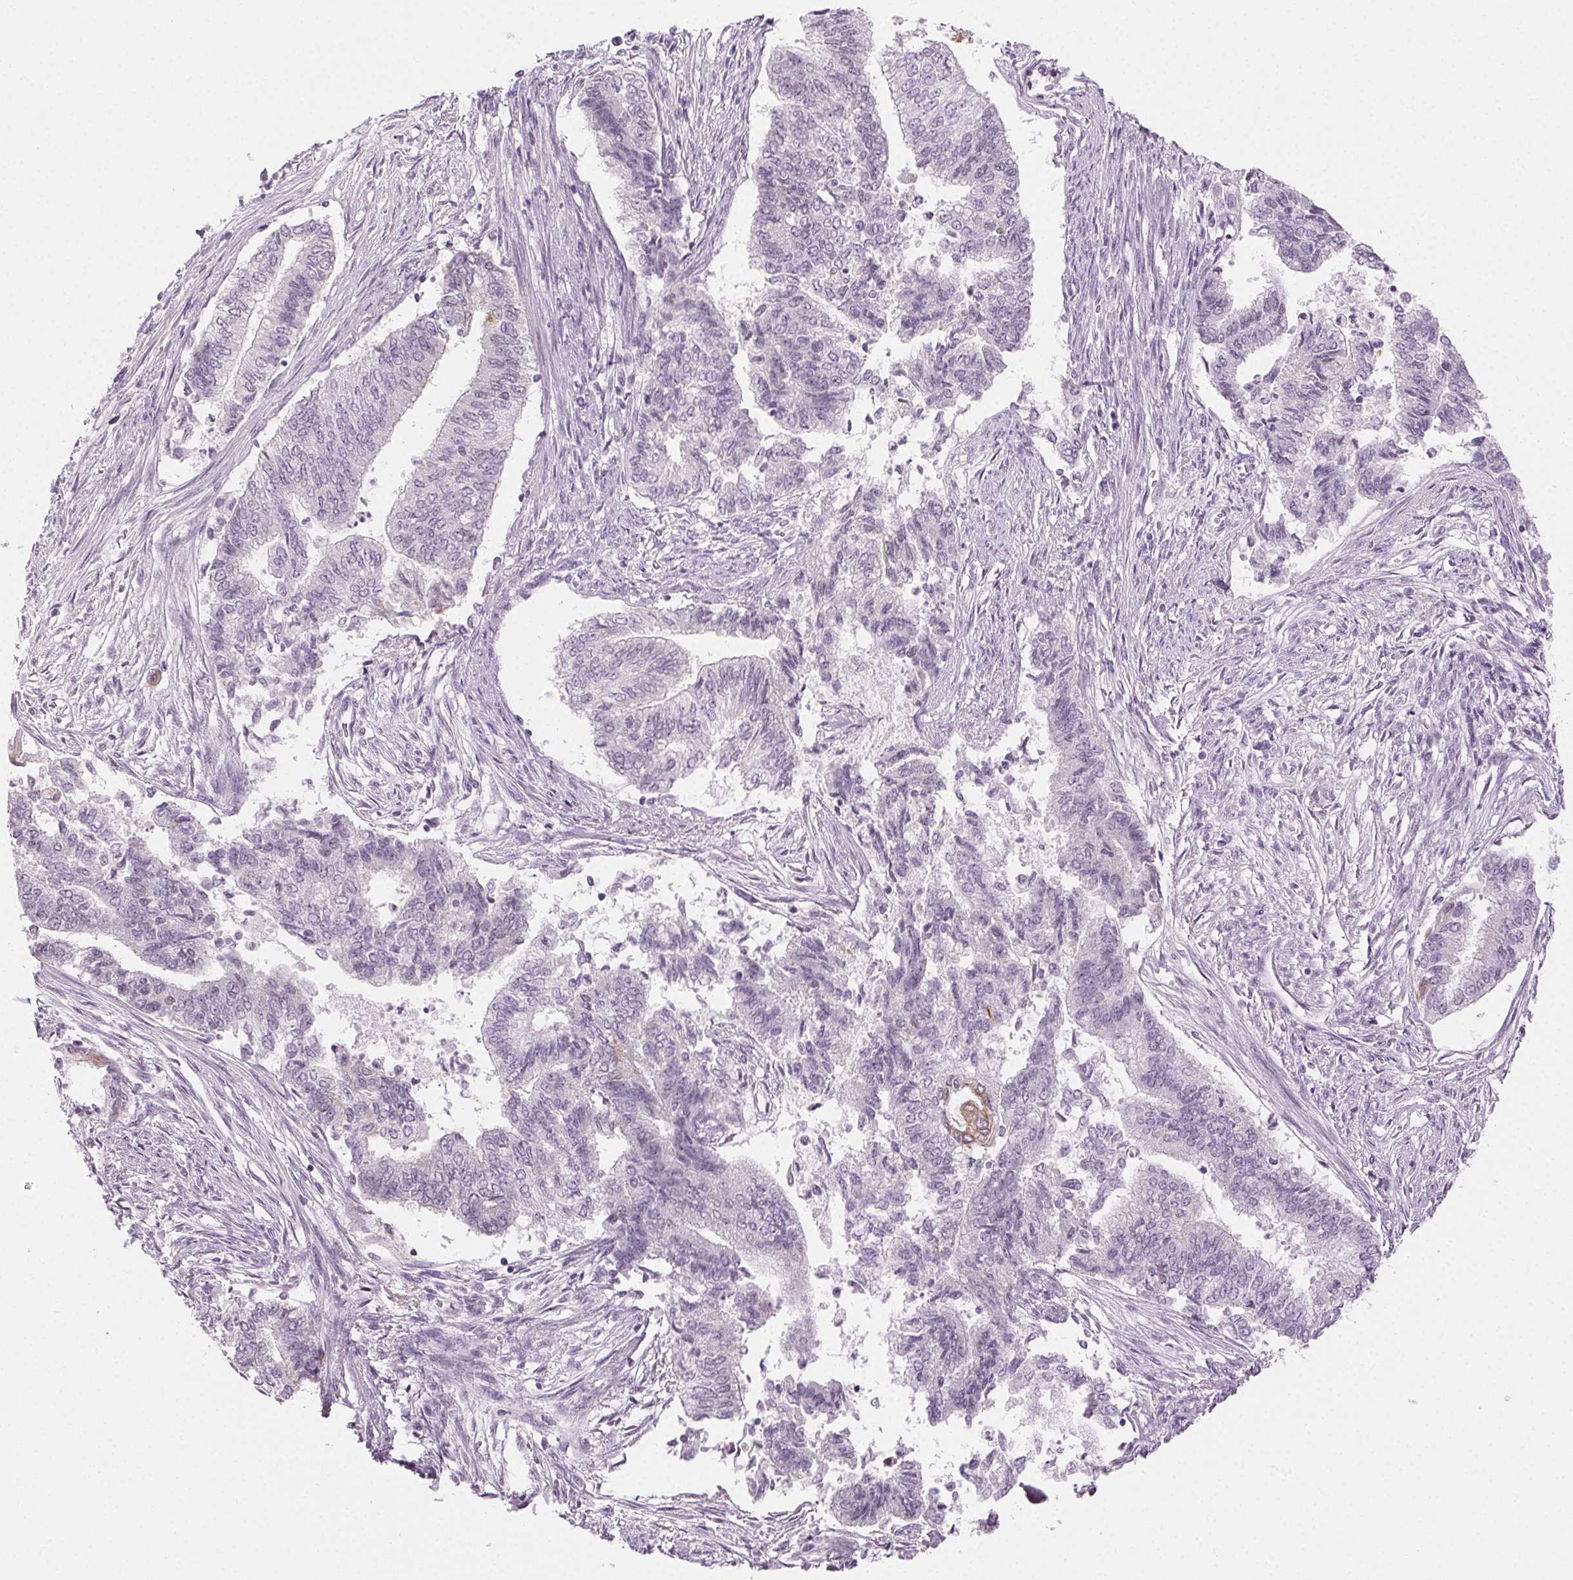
{"staining": {"intensity": "weak", "quantity": "<25%", "location": "cytoplasmic/membranous"}, "tissue": "endometrial cancer", "cell_type": "Tumor cells", "image_type": "cancer", "snomed": [{"axis": "morphology", "description": "Adenocarcinoma, NOS"}, {"axis": "topography", "description": "Endometrium"}], "caption": "This is an IHC image of endometrial adenocarcinoma. There is no expression in tumor cells.", "gene": "AIF1L", "patient": {"sex": "female", "age": 65}}